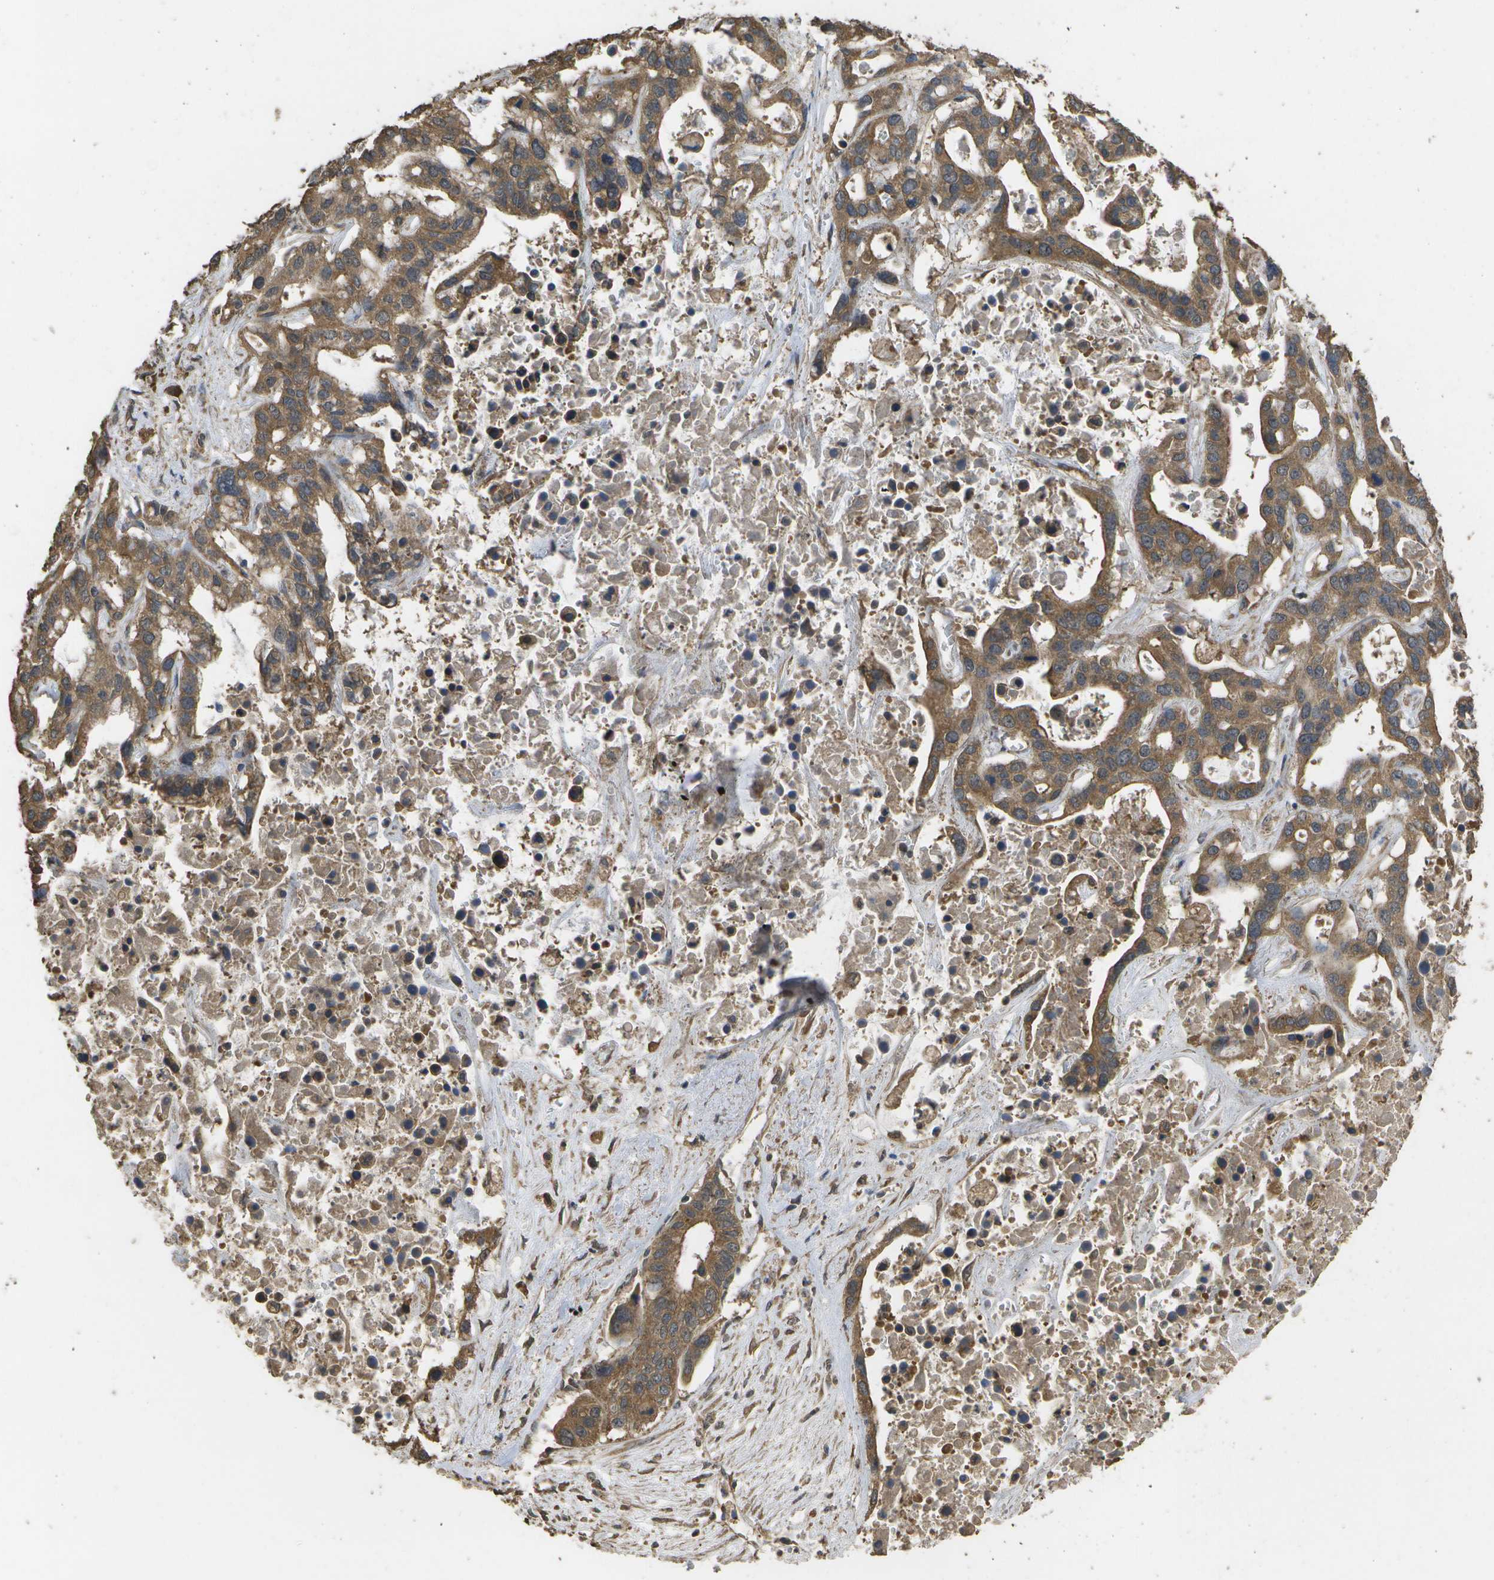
{"staining": {"intensity": "moderate", "quantity": ">75%", "location": "cytoplasmic/membranous"}, "tissue": "liver cancer", "cell_type": "Tumor cells", "image_type": "cancer", "snomed": [{"axis": "morphology", "description": "Cholangiocarcinoma"}, {"axis": "topography", "description": "Liver"}], "caption": "A medium amount of moderate cytoplasmic/membranous expression is seen in about >75% of tumor cells in cholangiocarcinoma (liver) tissue.", "gene": "SACS", "patient": {"sex": "female", "age": 65}}